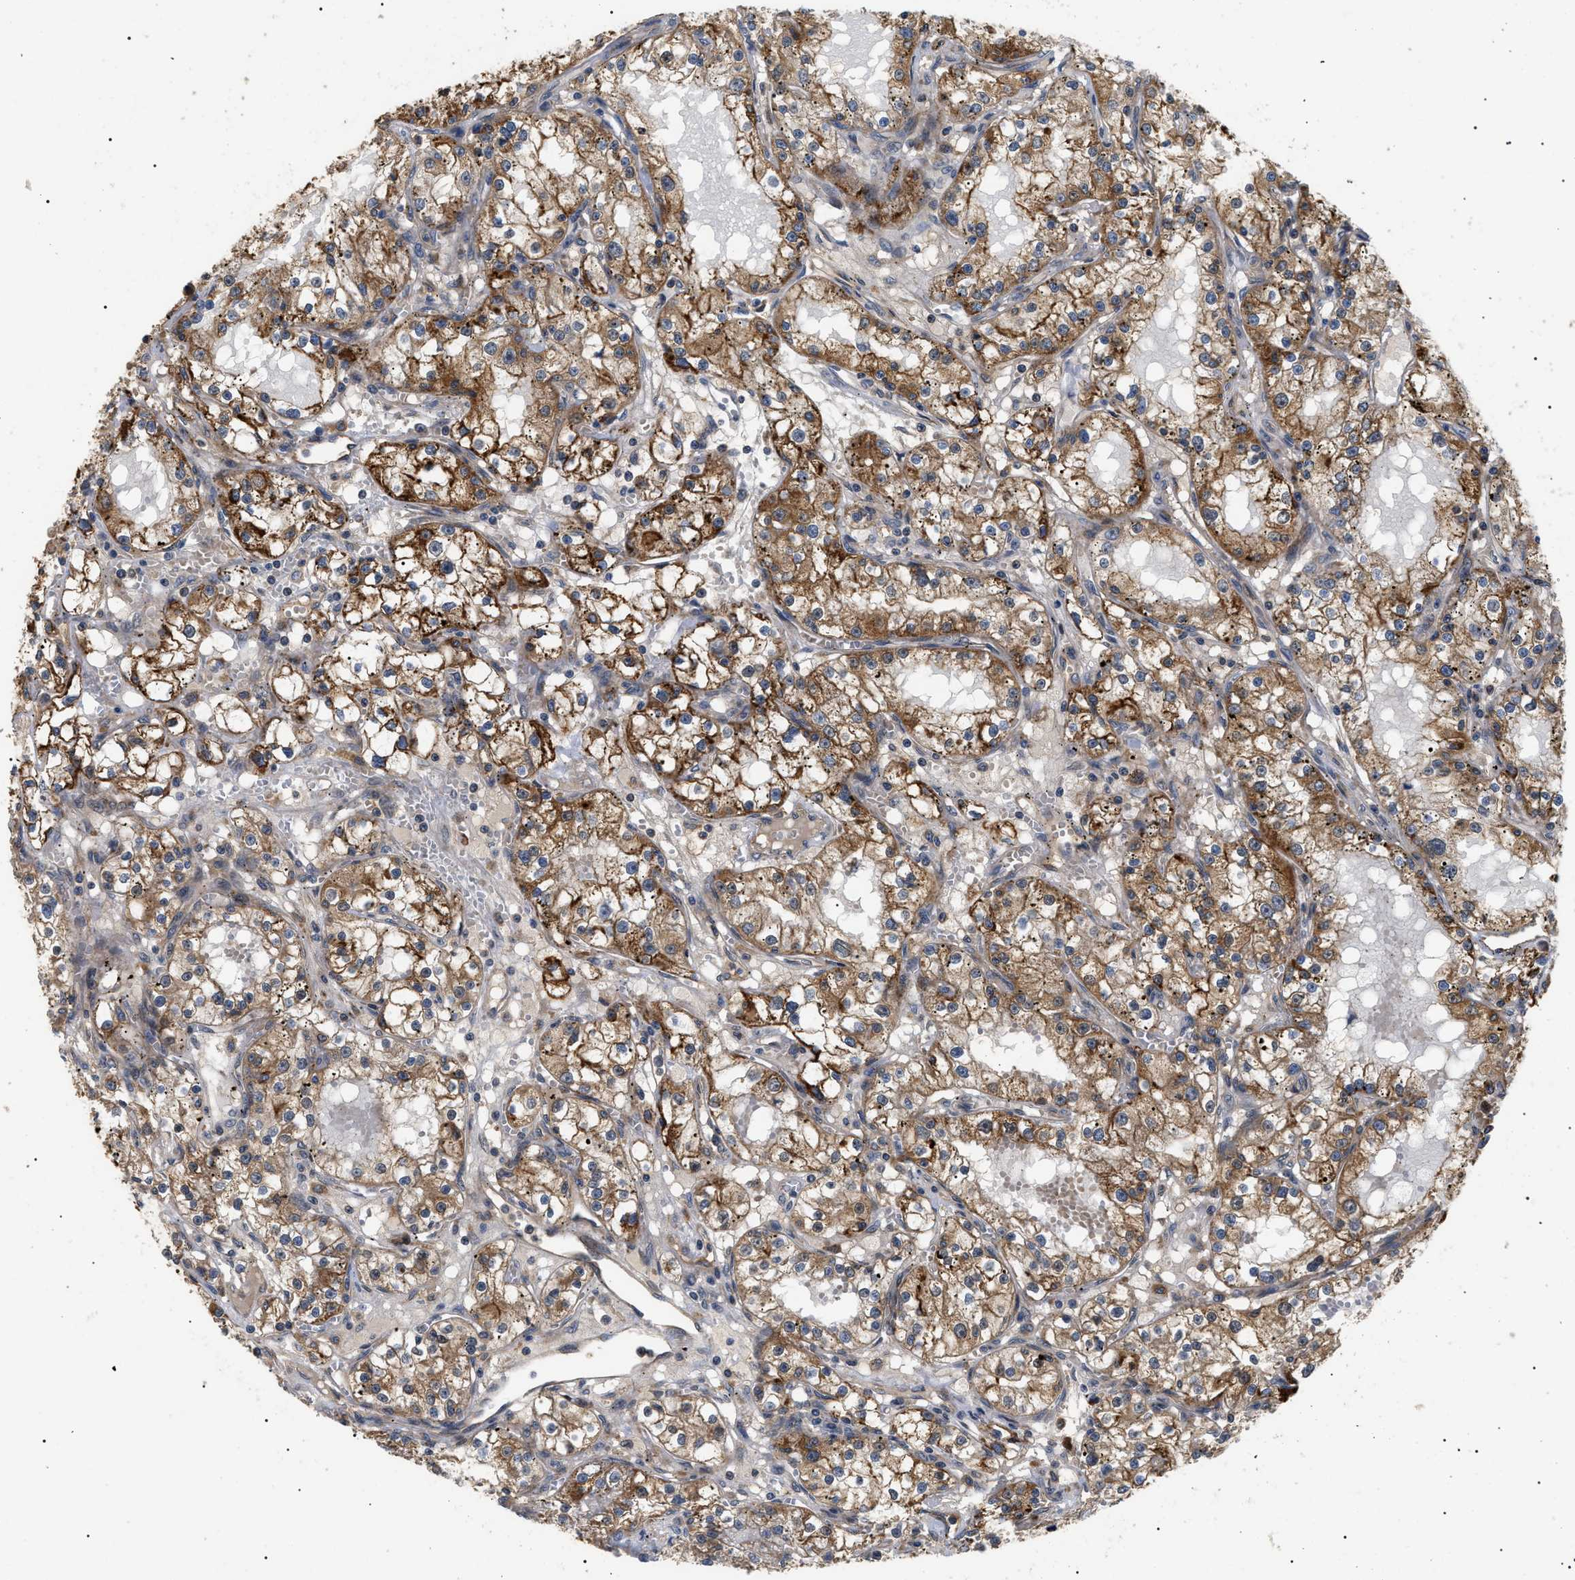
{"staining": {"intensity": "moderate", "quantity": ">75%", "location": "cytoplasmic/membranous"}, "tissue": "renal cancer", "cell_type": "Tumor cells", "image_type": "cancer", "snomed": [{"axis": "morphology", "description": "Adenocarcinoma, NOS"}, {"axis": "topography", "description": "Kidney"}], "caption": "An immunohistochemistry (IHC) image of neoplastic tissue is shown. Protein staining in brown labels moderate cytoplasmic/membranous positivity in renal cancer (adenocarcinoma) within tumor cells.", "gene": "ASTL", "patient": {"sex": "male", "age": 56}}